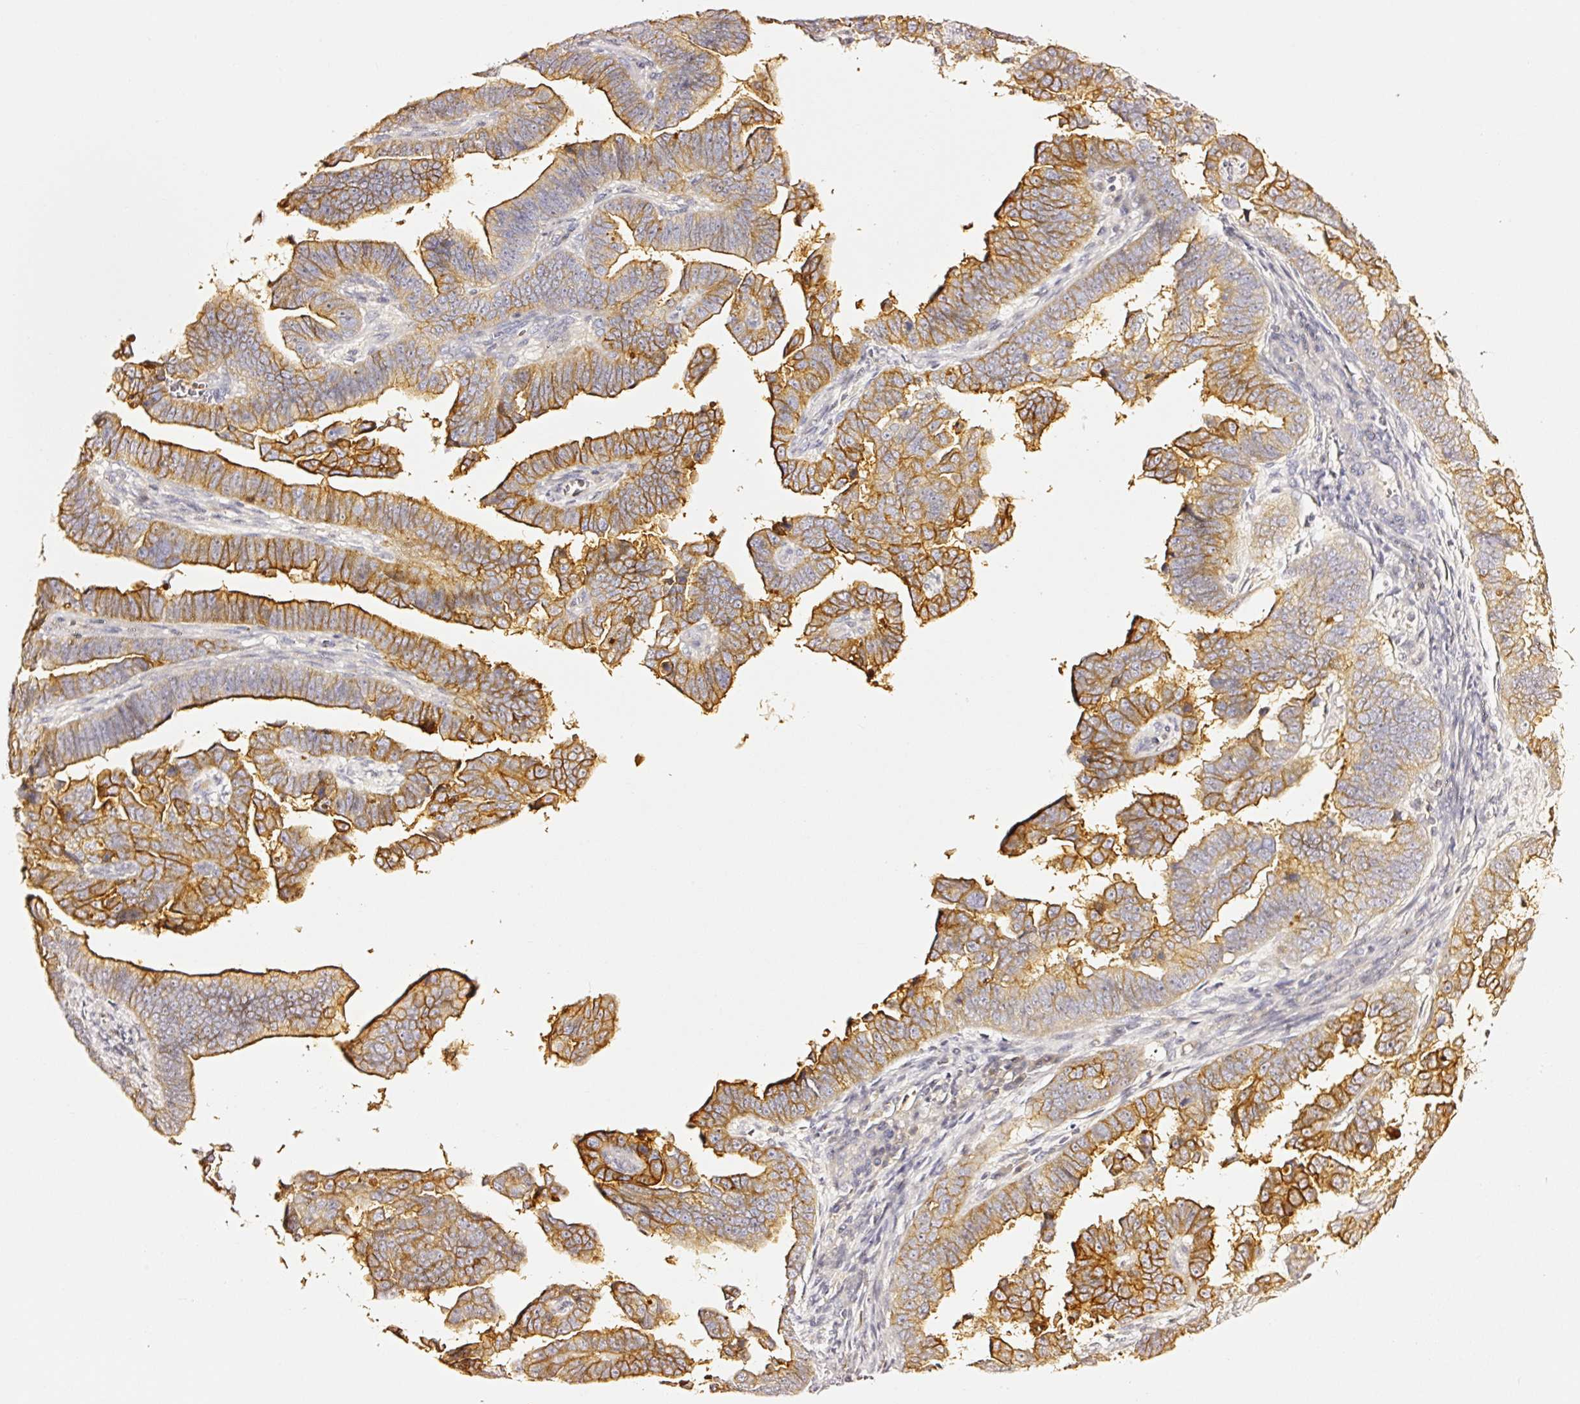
{"staining": {"intensity": "strong", "quantity": "25%-75%", "location": "cytoplasmic/membranous"}, "tissue": "endometrial cancer", "cell_type": "Tumor cells", "image_type": "cancer", "snomed": [{"axis": "morphology", "description": "Adenocarcinoma, NOS"}, {"axis": "topography", "description": "Endometrium"}], "caption": "Protein staining demonstrates strong cytoplasmic/membranous staining in about 25%-75% of tumor cells in endometrial adenocarcinoma.", "gene": "CD47", "patient": {"sex": "female", "age": 75}}